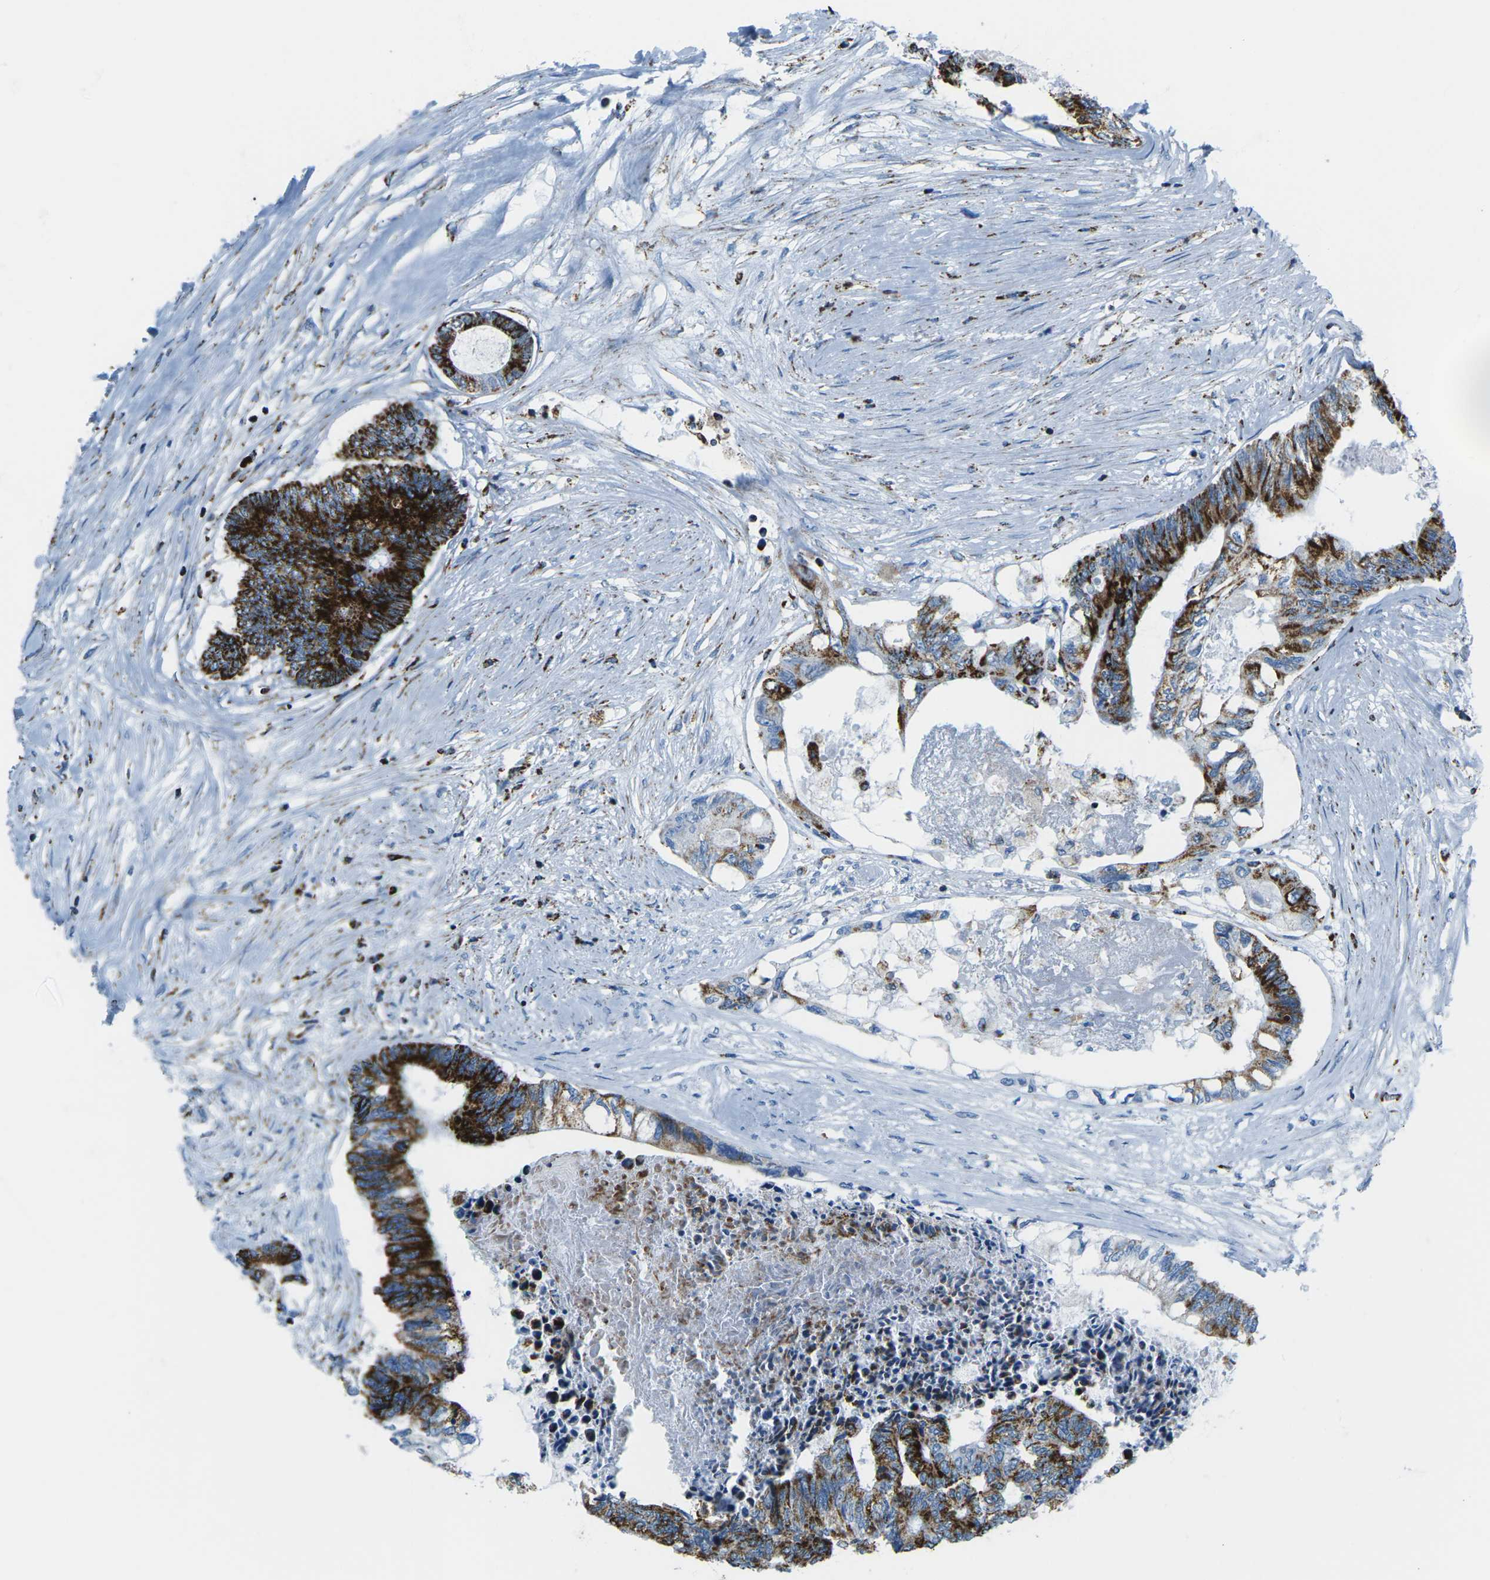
{"staining": {"intensity": "strong", "quantity": ">75%", "location": "cytoplasmic/membranous"}, "tissue": "colorectal cancer", "cell_type": "Tumor cells", "image_type": "cancer", "snomed": [{"axis": "morphology", "description": "Adenocarcinoma, NOS"}, {"axis": "topography", "description": "Rectum"}], "caption": "Protein staining displays strong cytoplasmic/membranous staining in about >75% of tumor cells in colorectal cancer.", "gene": "COX6C", "patient": {"sex": "male", "age": 63}}